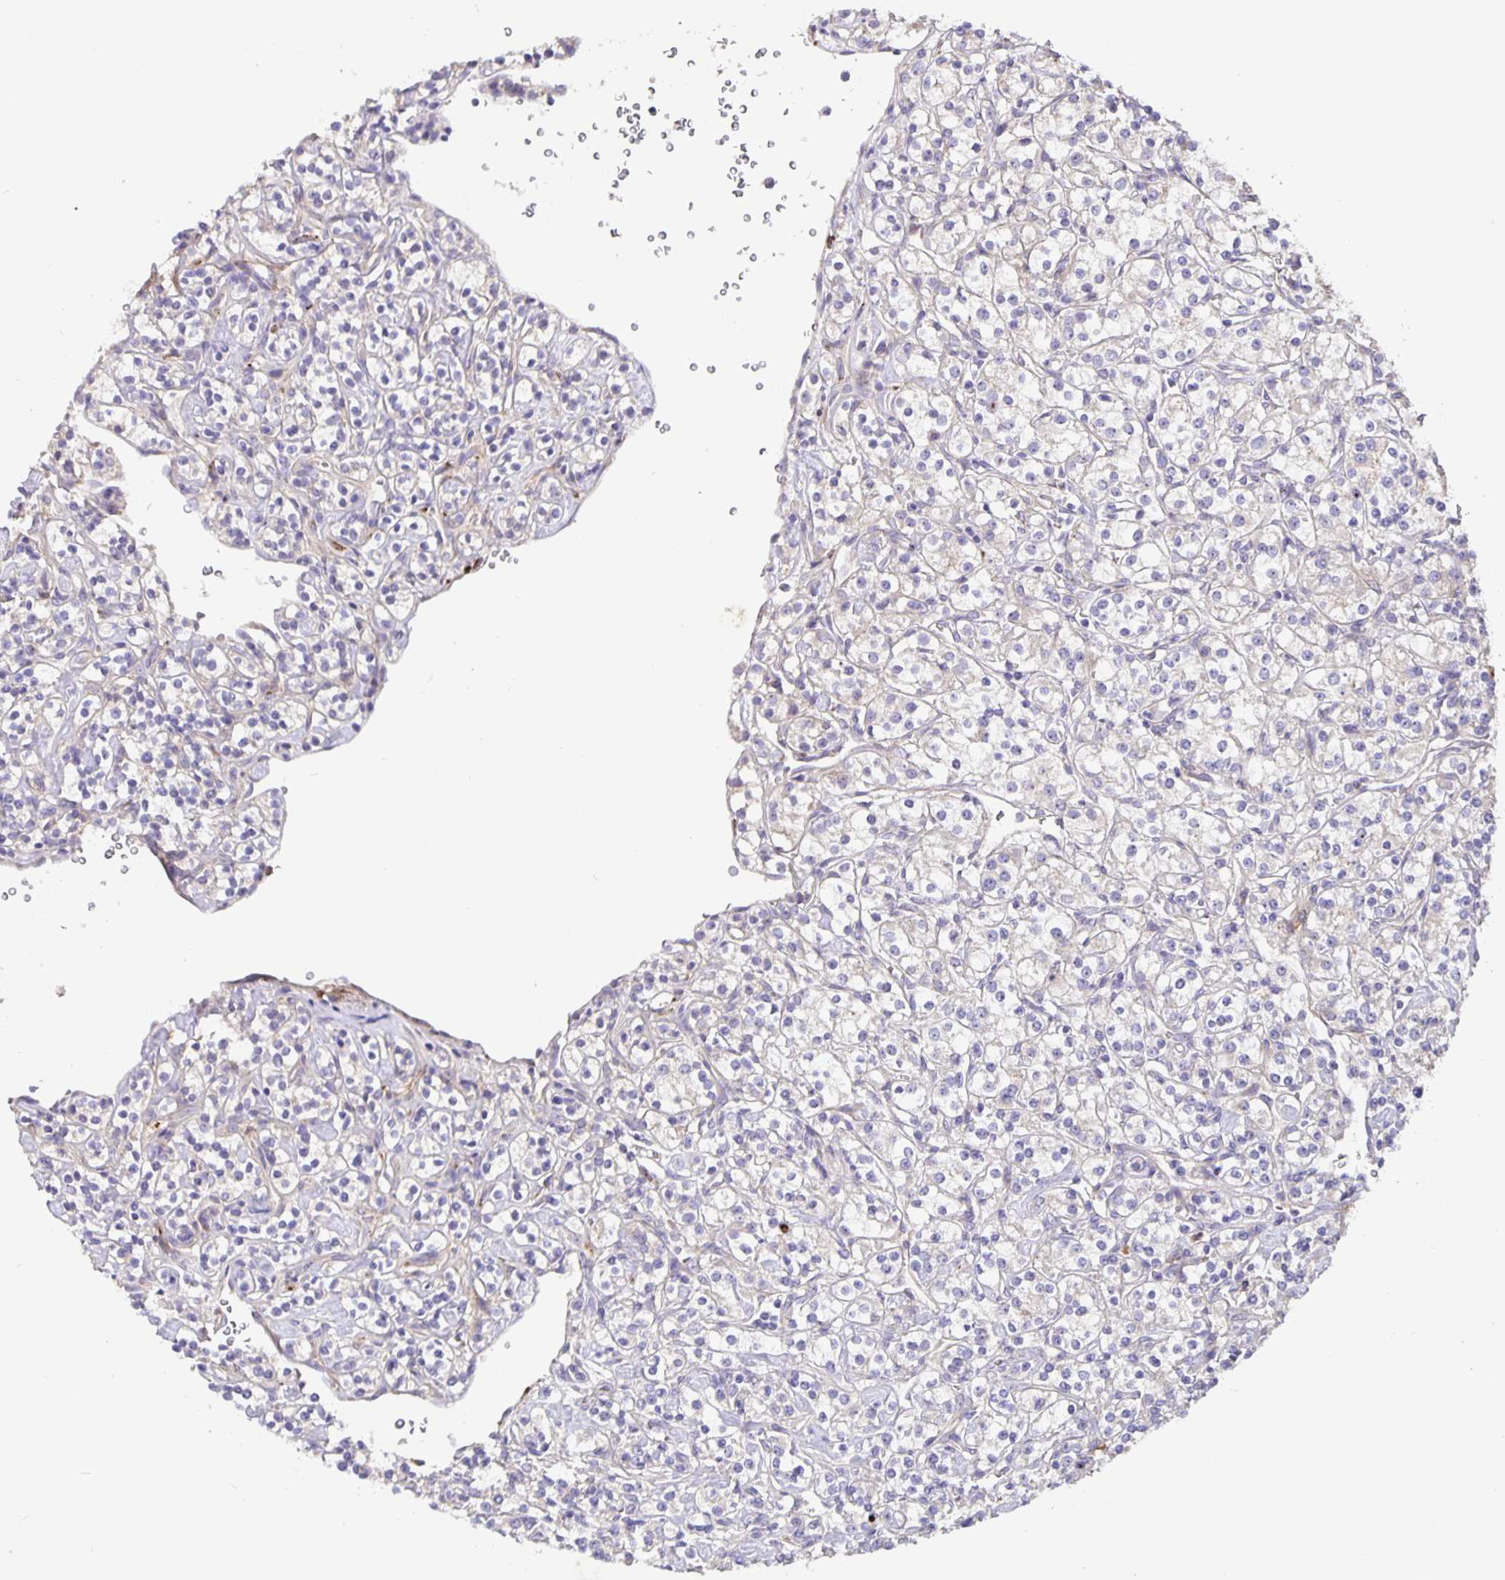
{"staining": {"intensity": "negative", "quantity": "none", "location": "none"}, "tissue": "renal cancer", "cell_type": "Tumor cells", "image_type": "cancer", "snomed": [{"axis": "morphology", "description": "Adenocarcinoma, NOS"}, {"axis": "topography", "description": "Kidney"}], "caption": "High power microscopy micrograph of an immunohistochemistry histopathology image of renal cancer, revealing no significant positivity in tumor cells.", "gene": "EML6", "patient": {"sex": "male", "age": 77}}